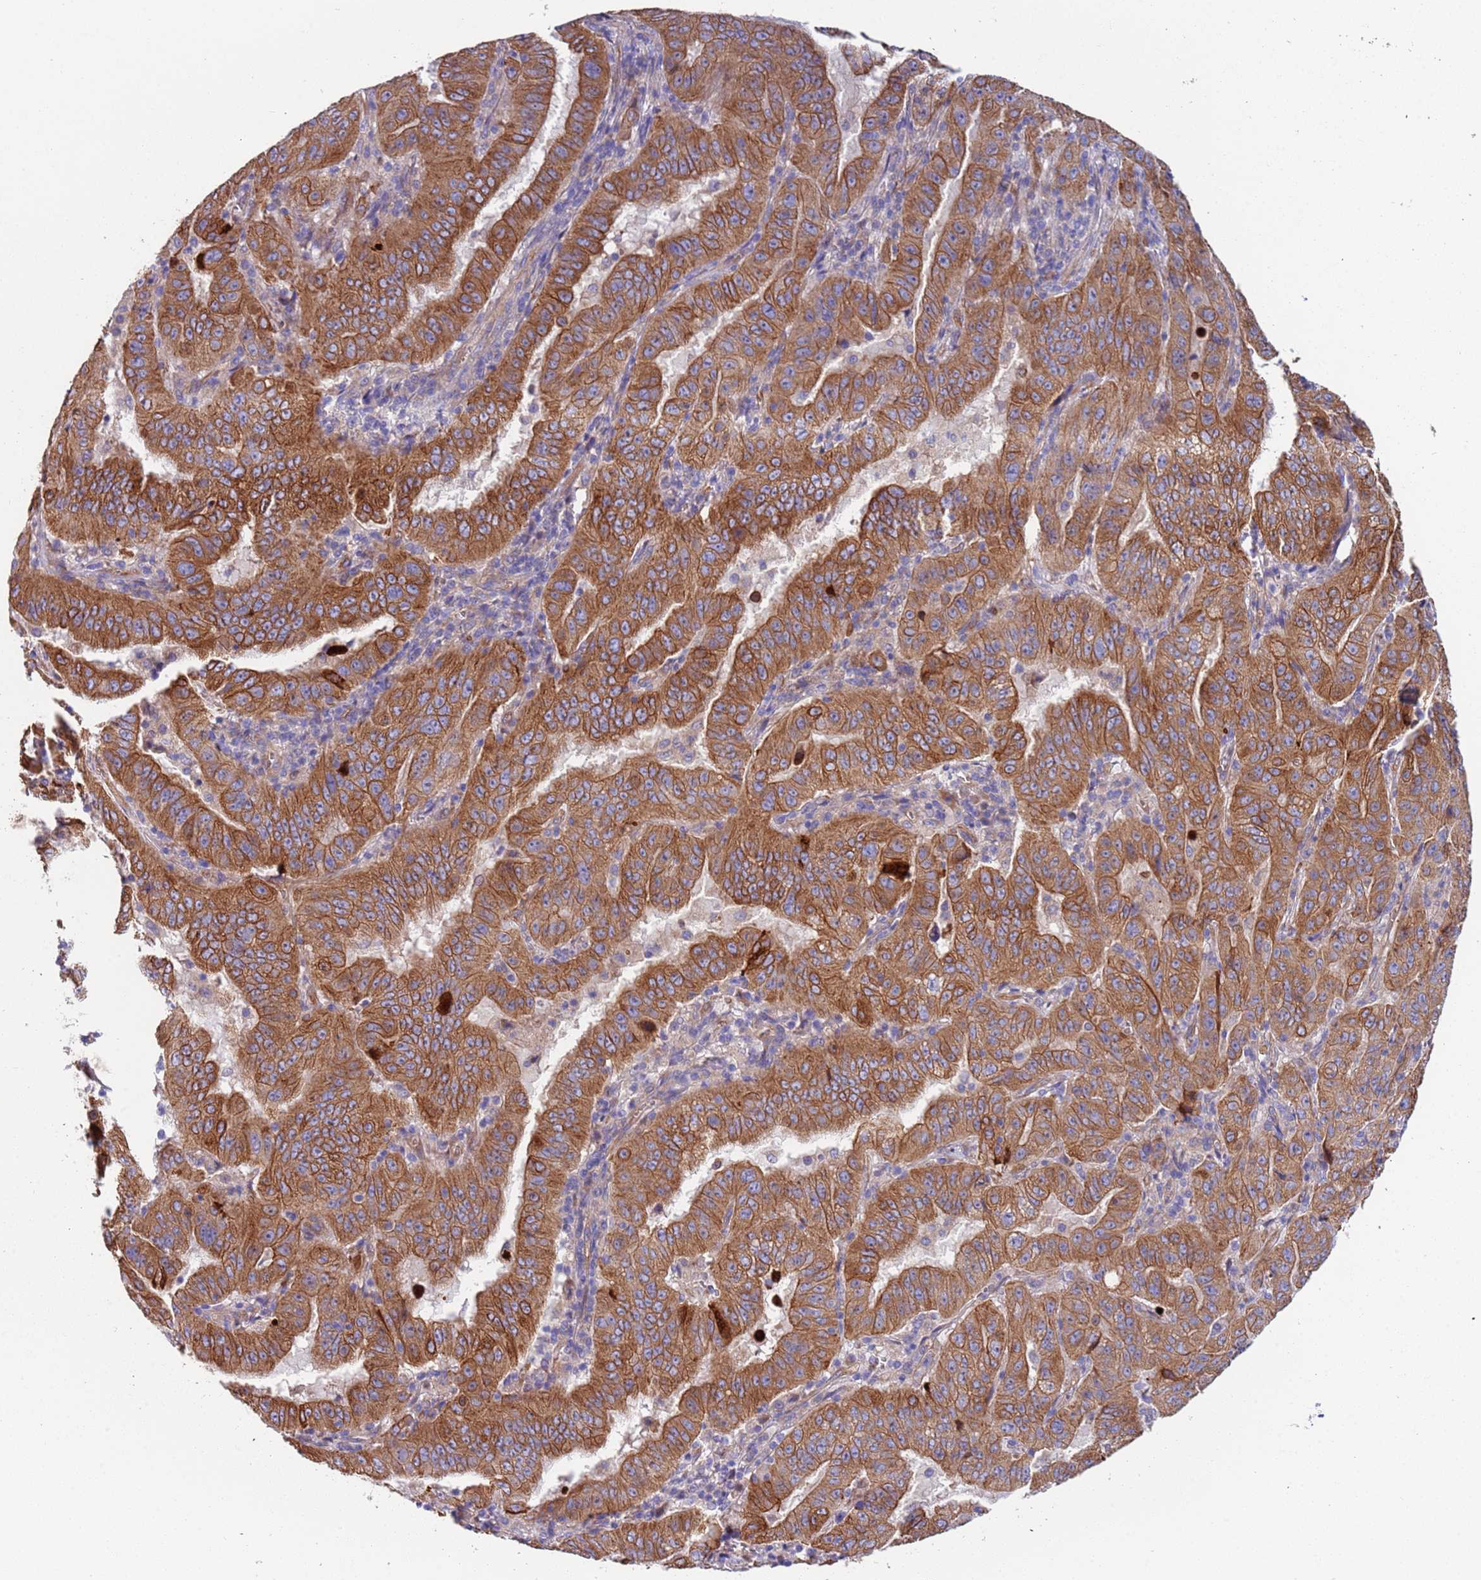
{"staining": {"intensity": "strong", "quantity": ">75%", "location": "cytoplasmic/membranous"}, "tissue": "pancreatic cancer", "cell_type": "Tumor cells", "image_type": "cancer", "snomed": [{"axis": "morphology", "description": "Adenocarcinoma, NOS"}, {"axis": "topography", "description": "Pancreas"}], "caption": "Pancreatic cancer stained for a protein shows strong cytoplasmic/membranous positivity in tumor cells. Nuclei are stained in blue.", "gene": "LAMB4", "patient": {"sex": "male", "age": 63}}